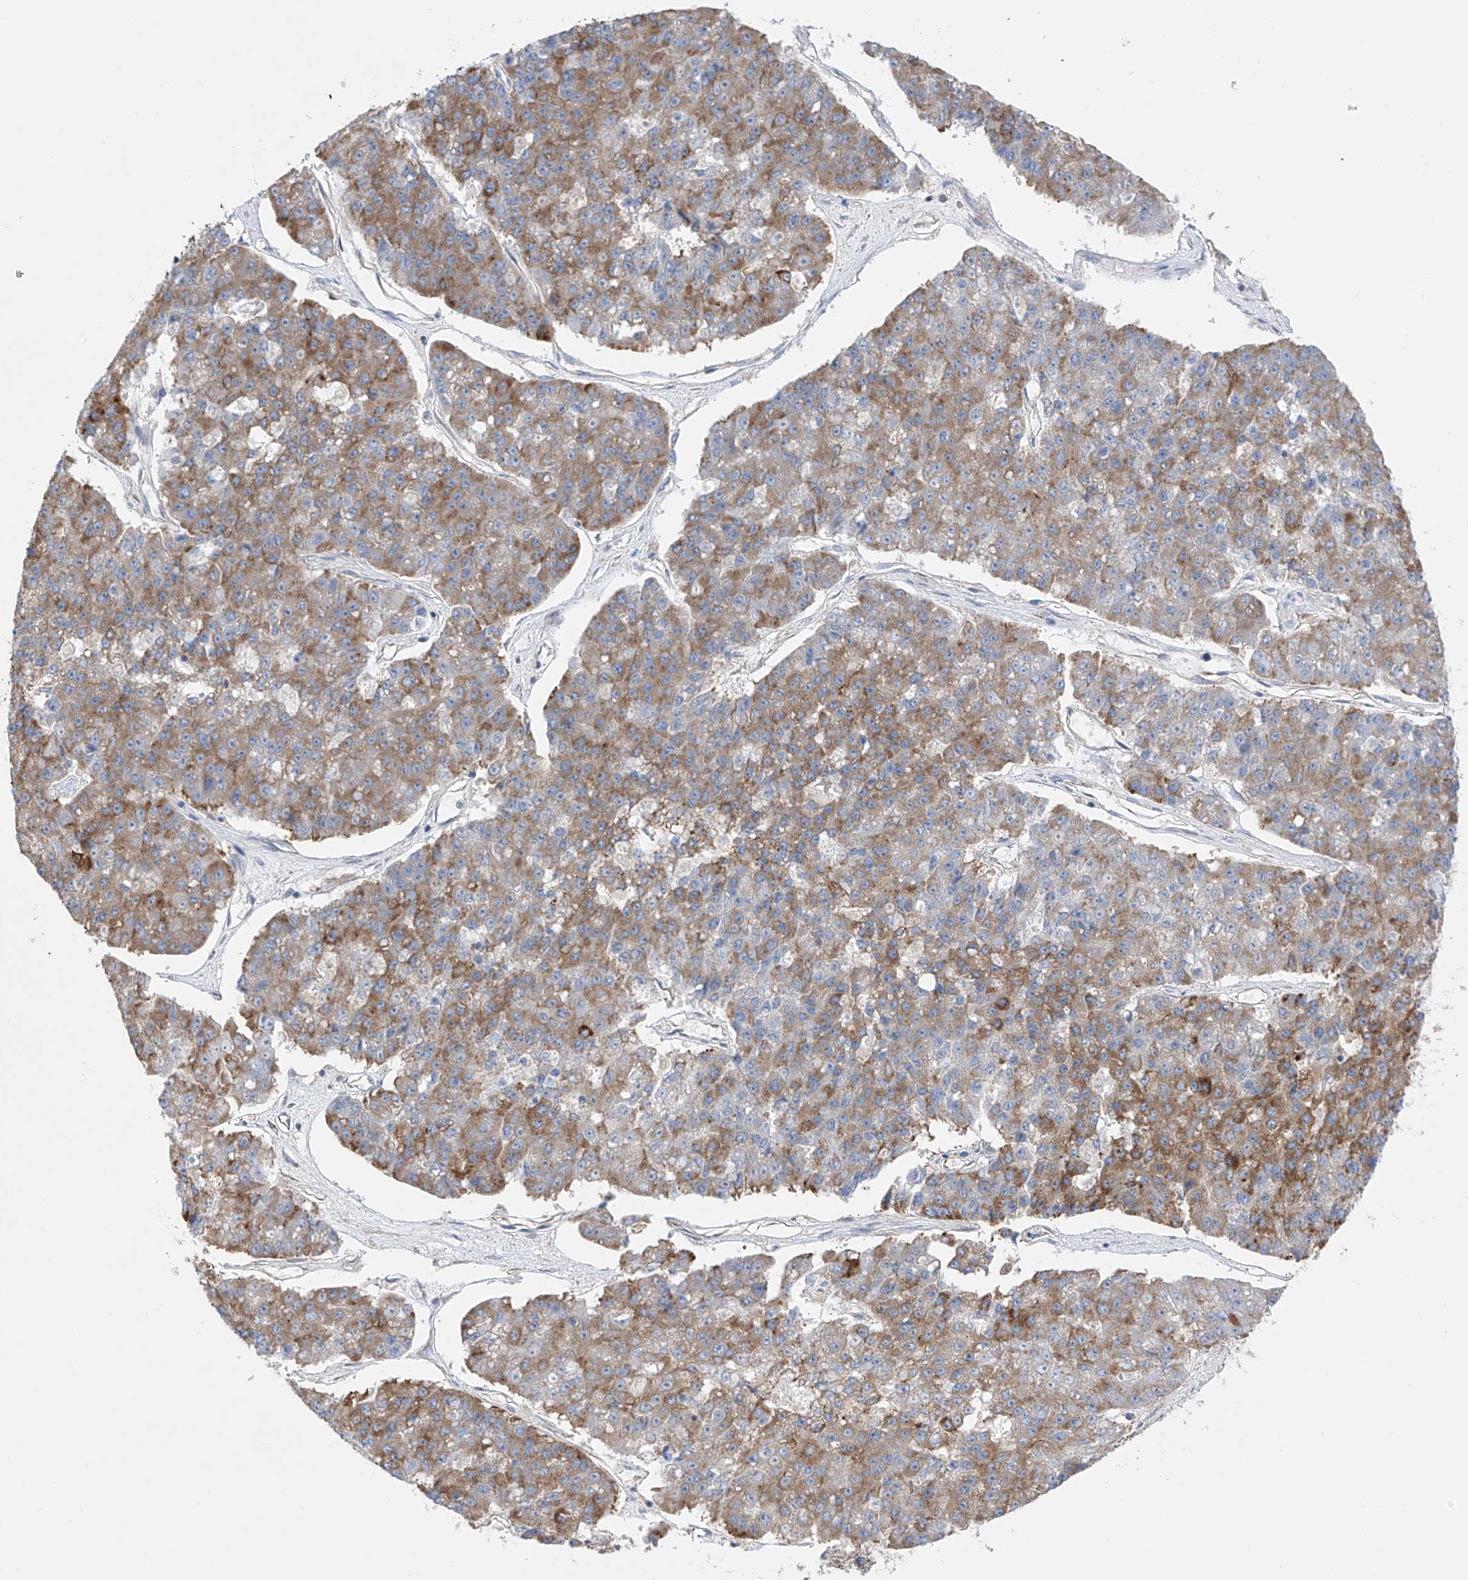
{"staining": {"intensity": "moderate", "quantity": ">75%", "location": "cytoplasmic/membranous"}, "tissue": "pancreatic cancer", "cell_type": "Tumor cells", "image_type": "cancer", "snomed": [{"axis": "morphology", "description": "Adenocarcinoma, NOS"}, {"axis": "topography", "description": "Pancreas"}], "caption": "High-power microscopy captured an immunohistochemistry image of pancreatic cancer, revealing moderate cytoplasmic/membranous staining in approximately >75% of tumor cells.", "gene": "NFATC4", "patient": {"sex": "male", "age": 50}}